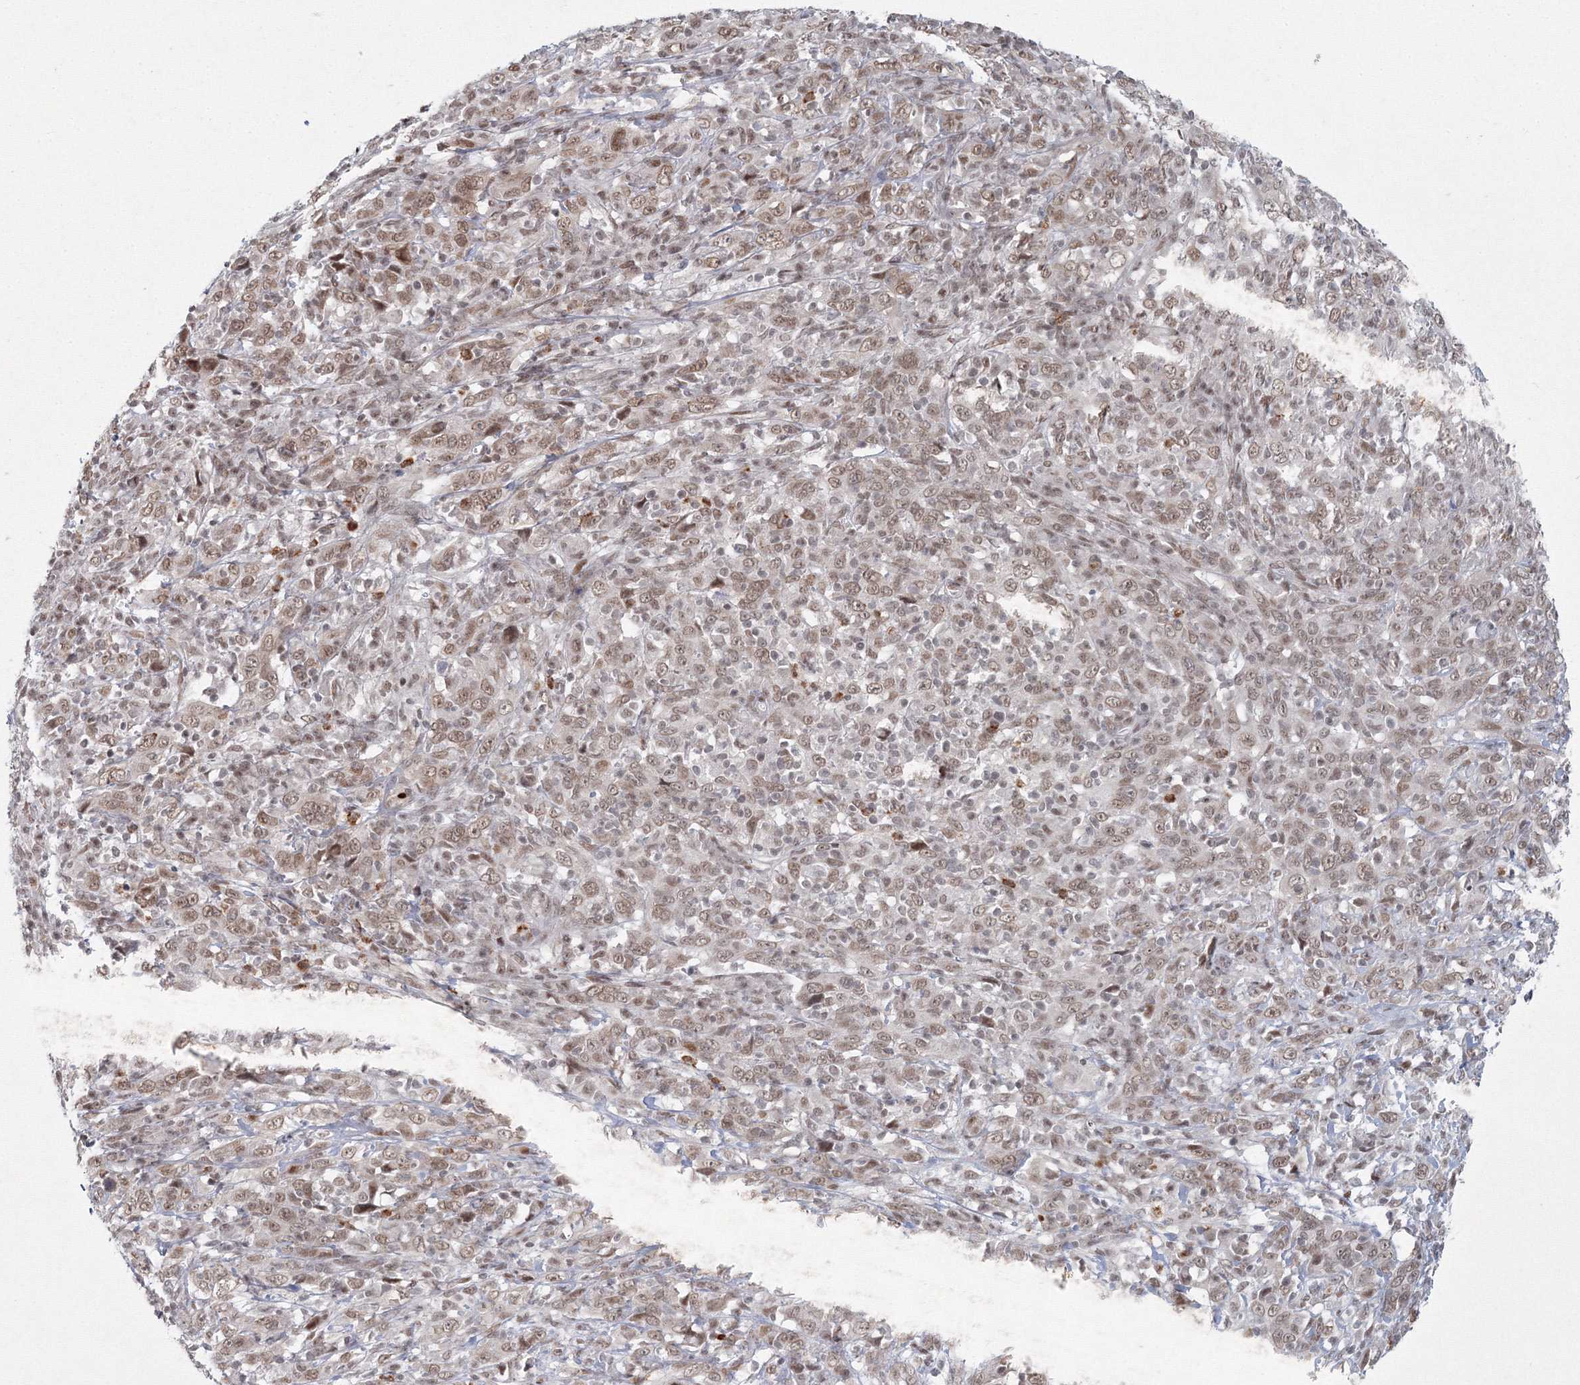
{"staining": {"intensity": "weak", "quantity": ">75%", "location": "nuclear"}, "tissue": "cervical cancer", "cell_type": "Tumor cells", "image_type": "cancer", "snomed": [{"axis": "morphology", "description": "Squamous cell carcinoma, NOS"}, {"axis": "topography", "description": "Cervix"}], "caption": "A micrograph of squamous cell carcinoma (cervical) stained for a protein demonstrates weak nuclear brown staining in tumor cells.", "gene": "C3orf33", "patient": {"sex": "female", "age": 46}}